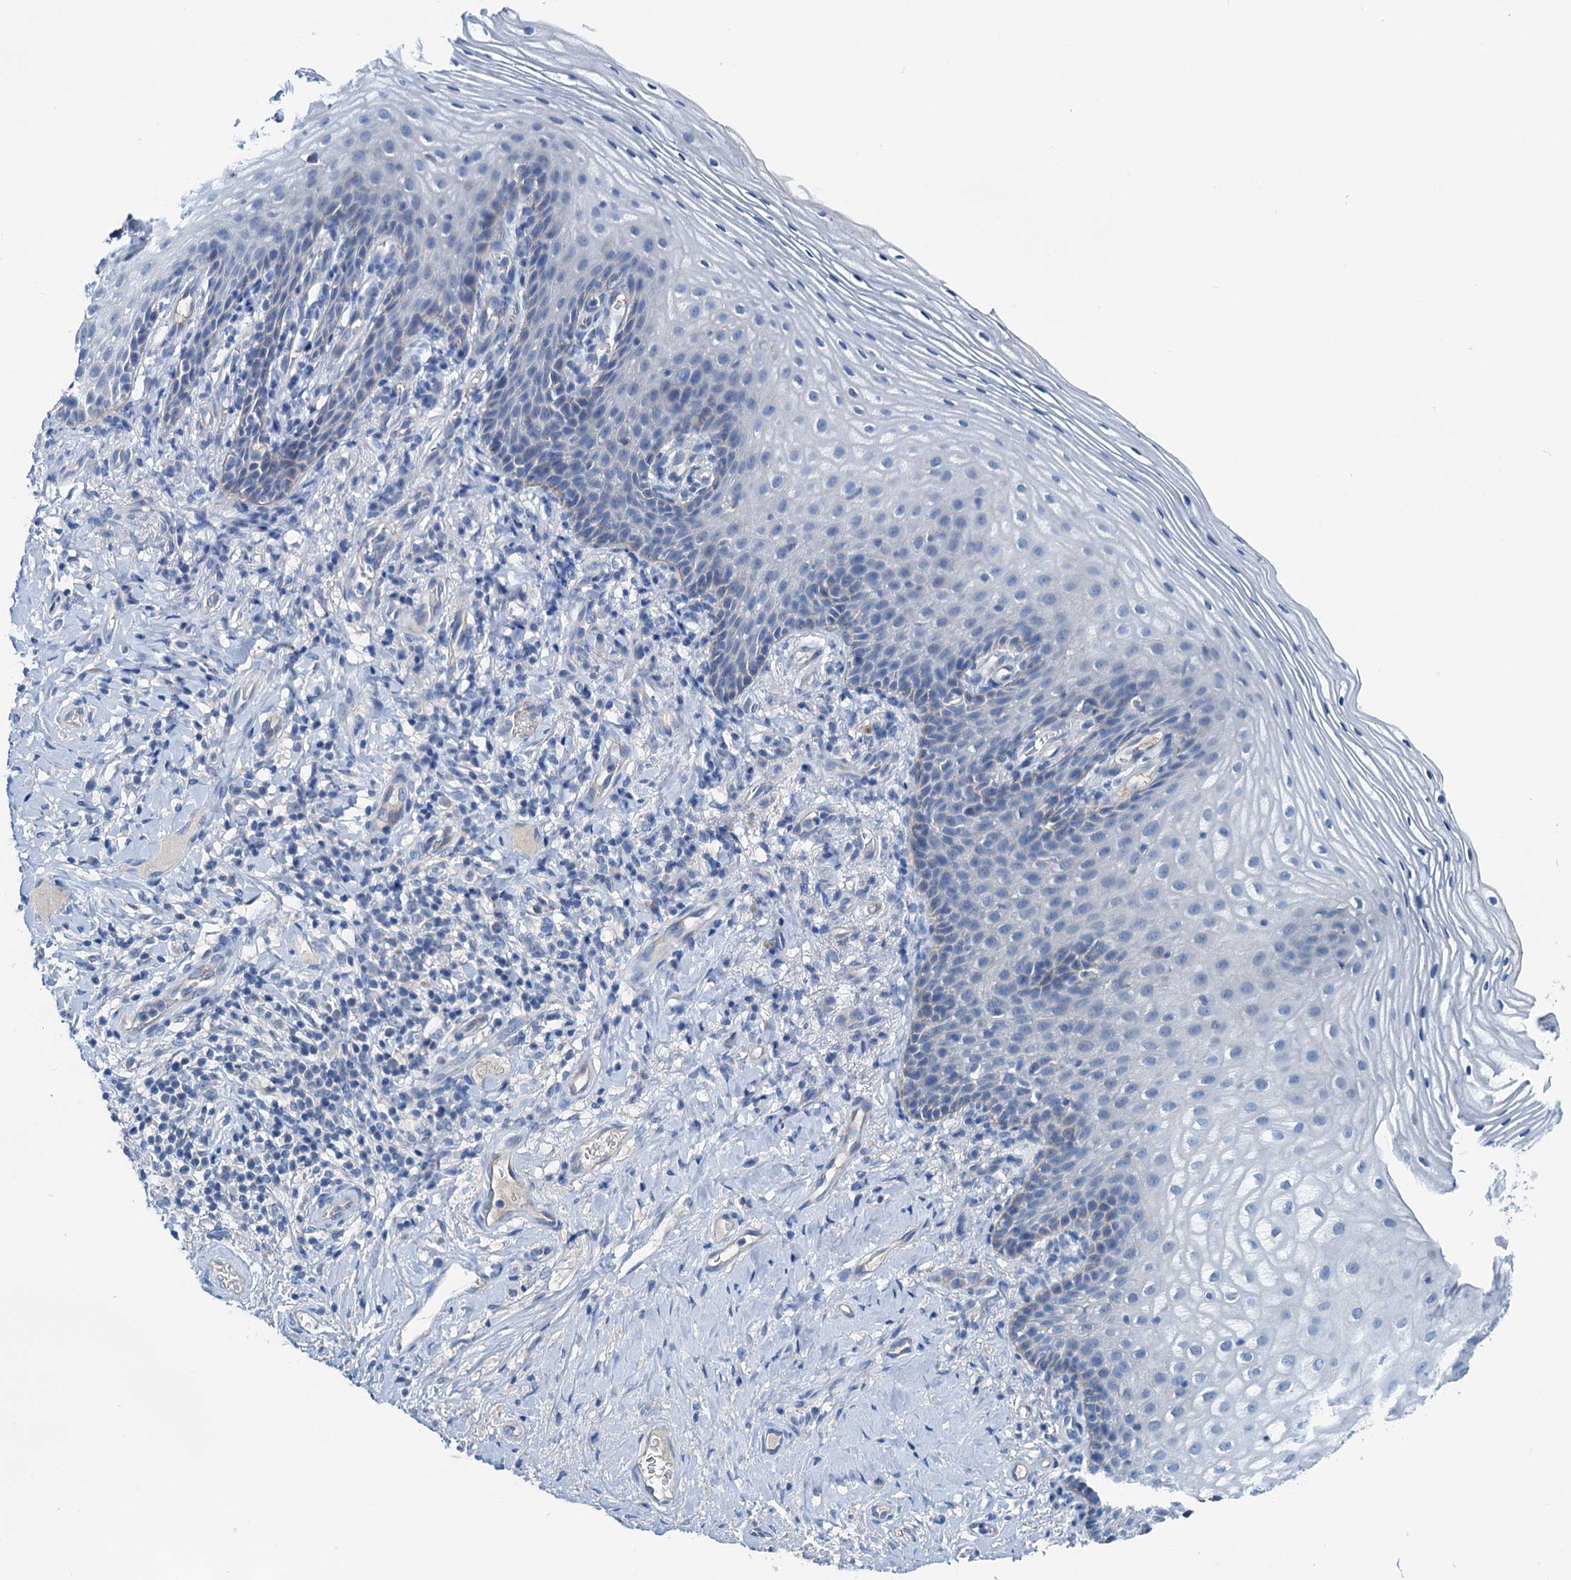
{"staining": {"intensity": "negative", "quantity": "none", "location": "none"}, "tissue": "vagina", "cell_type": "Squamous epithelial cells", "image_type": "normal", "snomed": [{"axis": "morphology", "description": "Normal tissue, NOS"}, {"axis": "topography", "description": "Vagina"}], "caption": "Immunohistochemical staining of normal human vagina reveals no significant expression in squamous epithelial cells.", "gene": "KNDC1", "patient": {"sex": "female", "age": 60}}